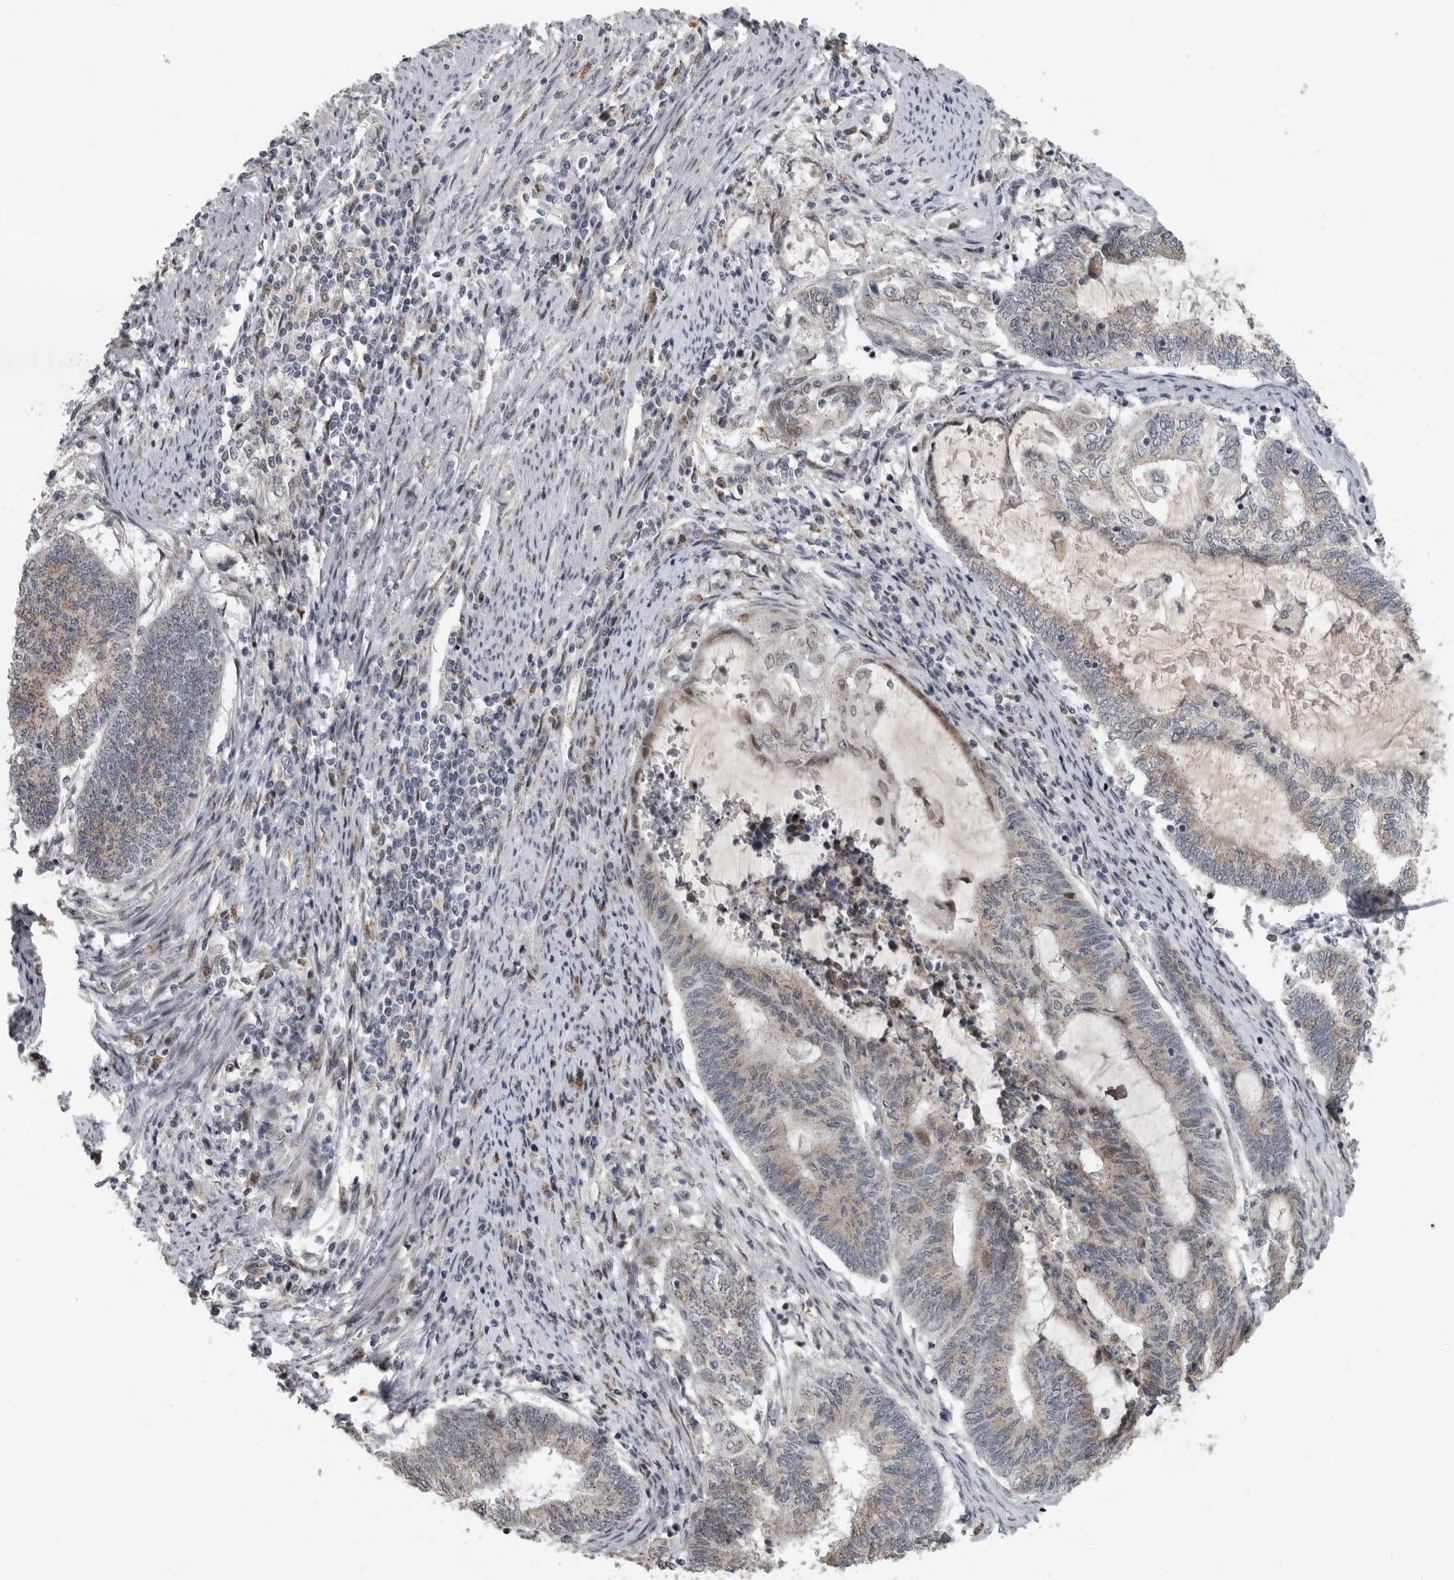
{"staining": {"intensity": "weak", "quantity": "25%-75%", "location": "cytoplasmic/membranous"}, "tissue": "endometrial cancer", "cell_type": "Tumor cells", "image_type": "cancer", "snomed": [{"axis": "morphology", "description": "Adenocarcinoma, NOS"}, {"axis": "topography", "description": "Uterus"}, {"axis": "topography", "description": "Endometrium"}], "caption": "Human endometrial adenocarcinoma stained for a protein (brown) exhibits weak cytoplasmic/membranous positive positivity in approximately 25%-75% of tumor cells.", "gene": "PCMTD1", "patient": {"sex": "female", "age": 70}}